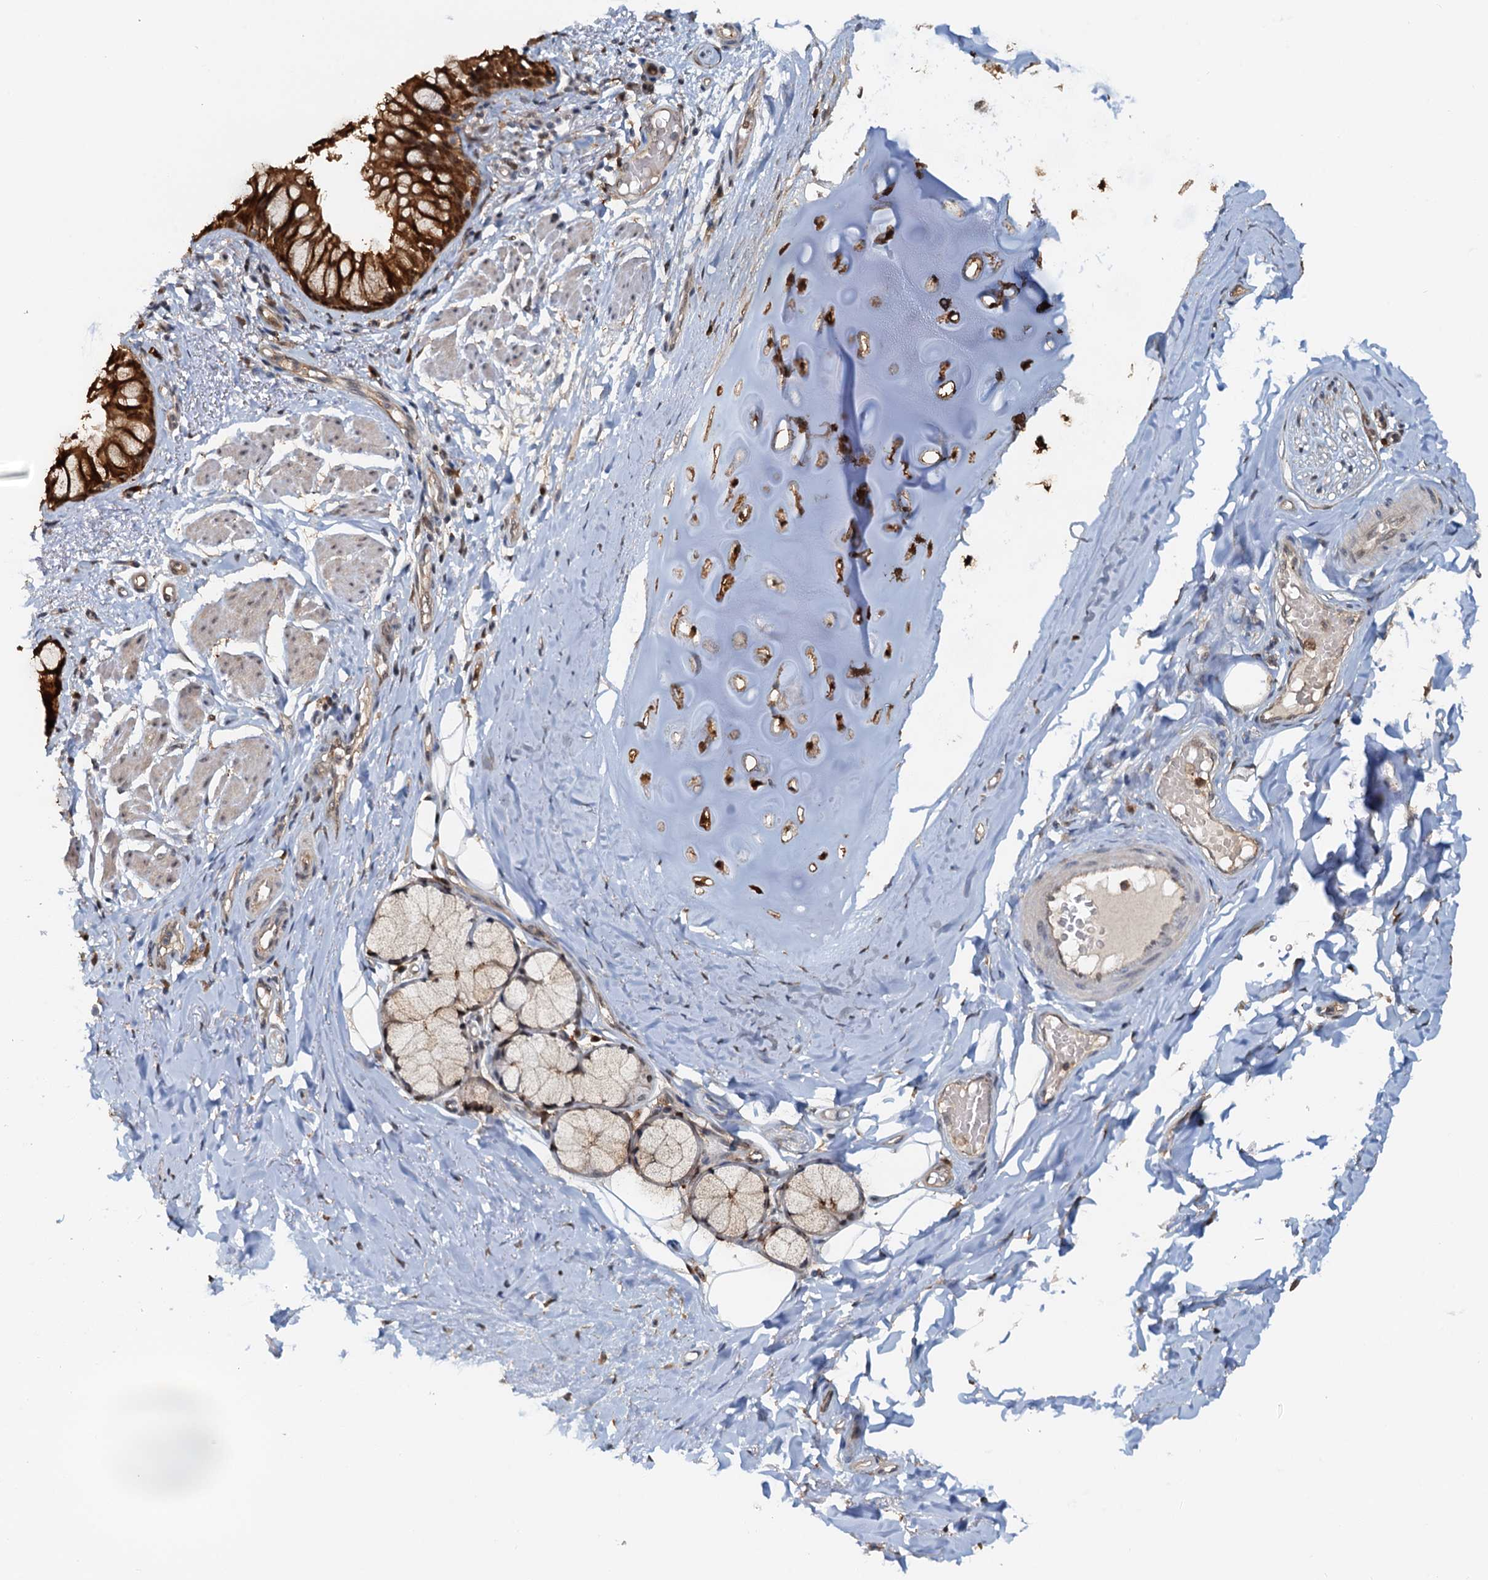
{"staining": {"intensity": "strong", "quantity": ">75%", "location": "cytoplasmic/membranous,nuclear"}, "tissue": "bronchus", "cell_type": "Respiratory epithelial cells", "image_type": "normal", "snomed": [{"axis": "morphology", "description": "Normal tissue, NOS"}, {"axis": "topography", "description": "Cartilage tissue"}, {"axis": "topography", "description": "Bronchus"}], "caption": "Protein staining displays strong cytoplasmic/membranous,nuclear expression in about >75% of respiratory epithelial cells in unremarkable bronchus.", "gene": "SPINDOC", "patient": {"sex": "female", "age": 36}}